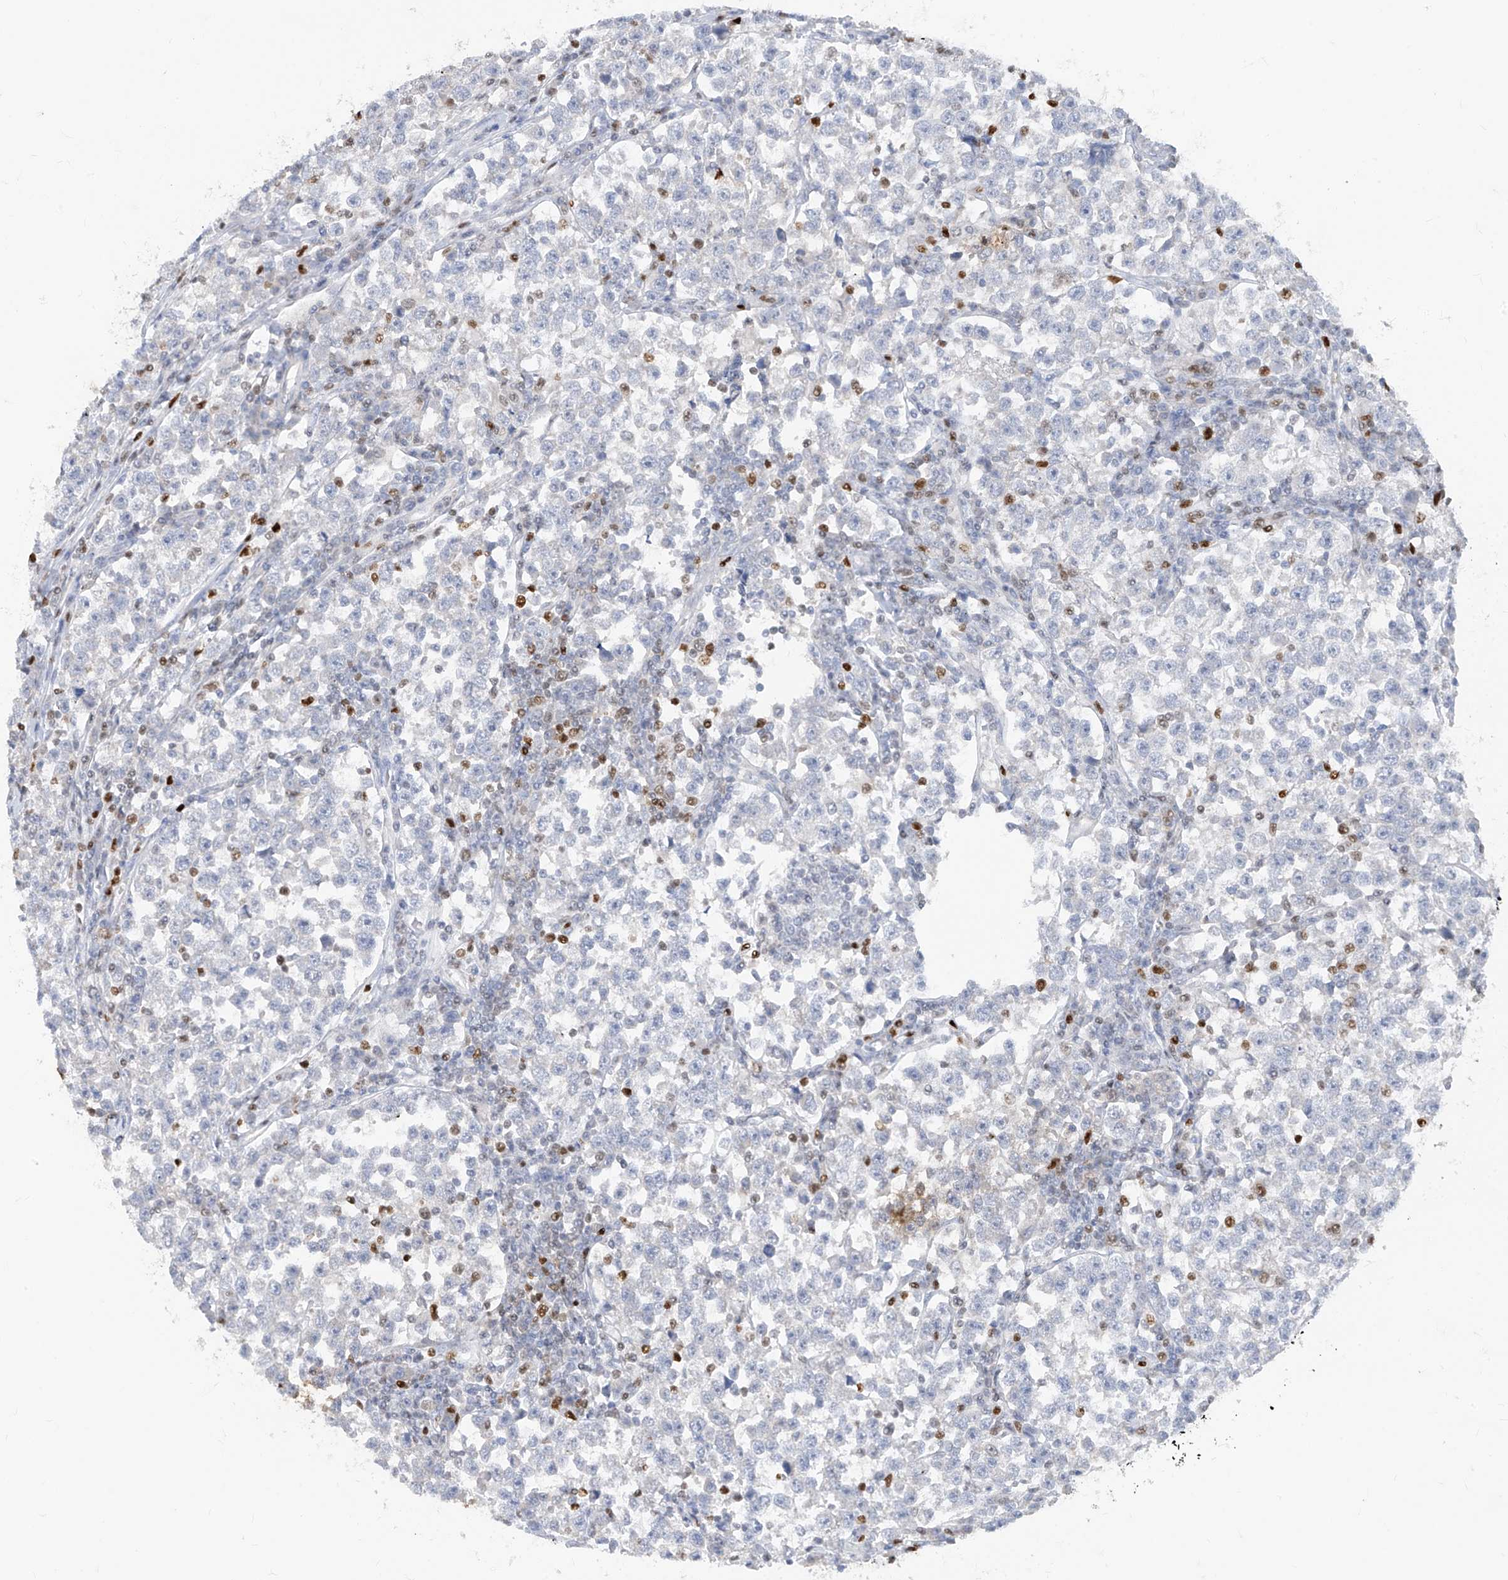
{"staining": {"intensity": "negative", "quantity": "none", "location": "none"}, "tissue": "testis cancer", "cell_type": "Tumor cells", "image_type": "cancer", "snomed": [{"axis": "morphology", "description": "Normal tissue, NOS"}, {"axis": "morphology", "description": "Seminoma, NOS"}, {"axis": "topography", "description": "Testis"}], "caption": "This micrograph is of testis cancer stained with IHC to label a protein in brown with the nuclei are counter-stained blue. There is no expression in tumor cells.", "gene": "TBX21", "patient": {"sex": "male", "age": 43}}